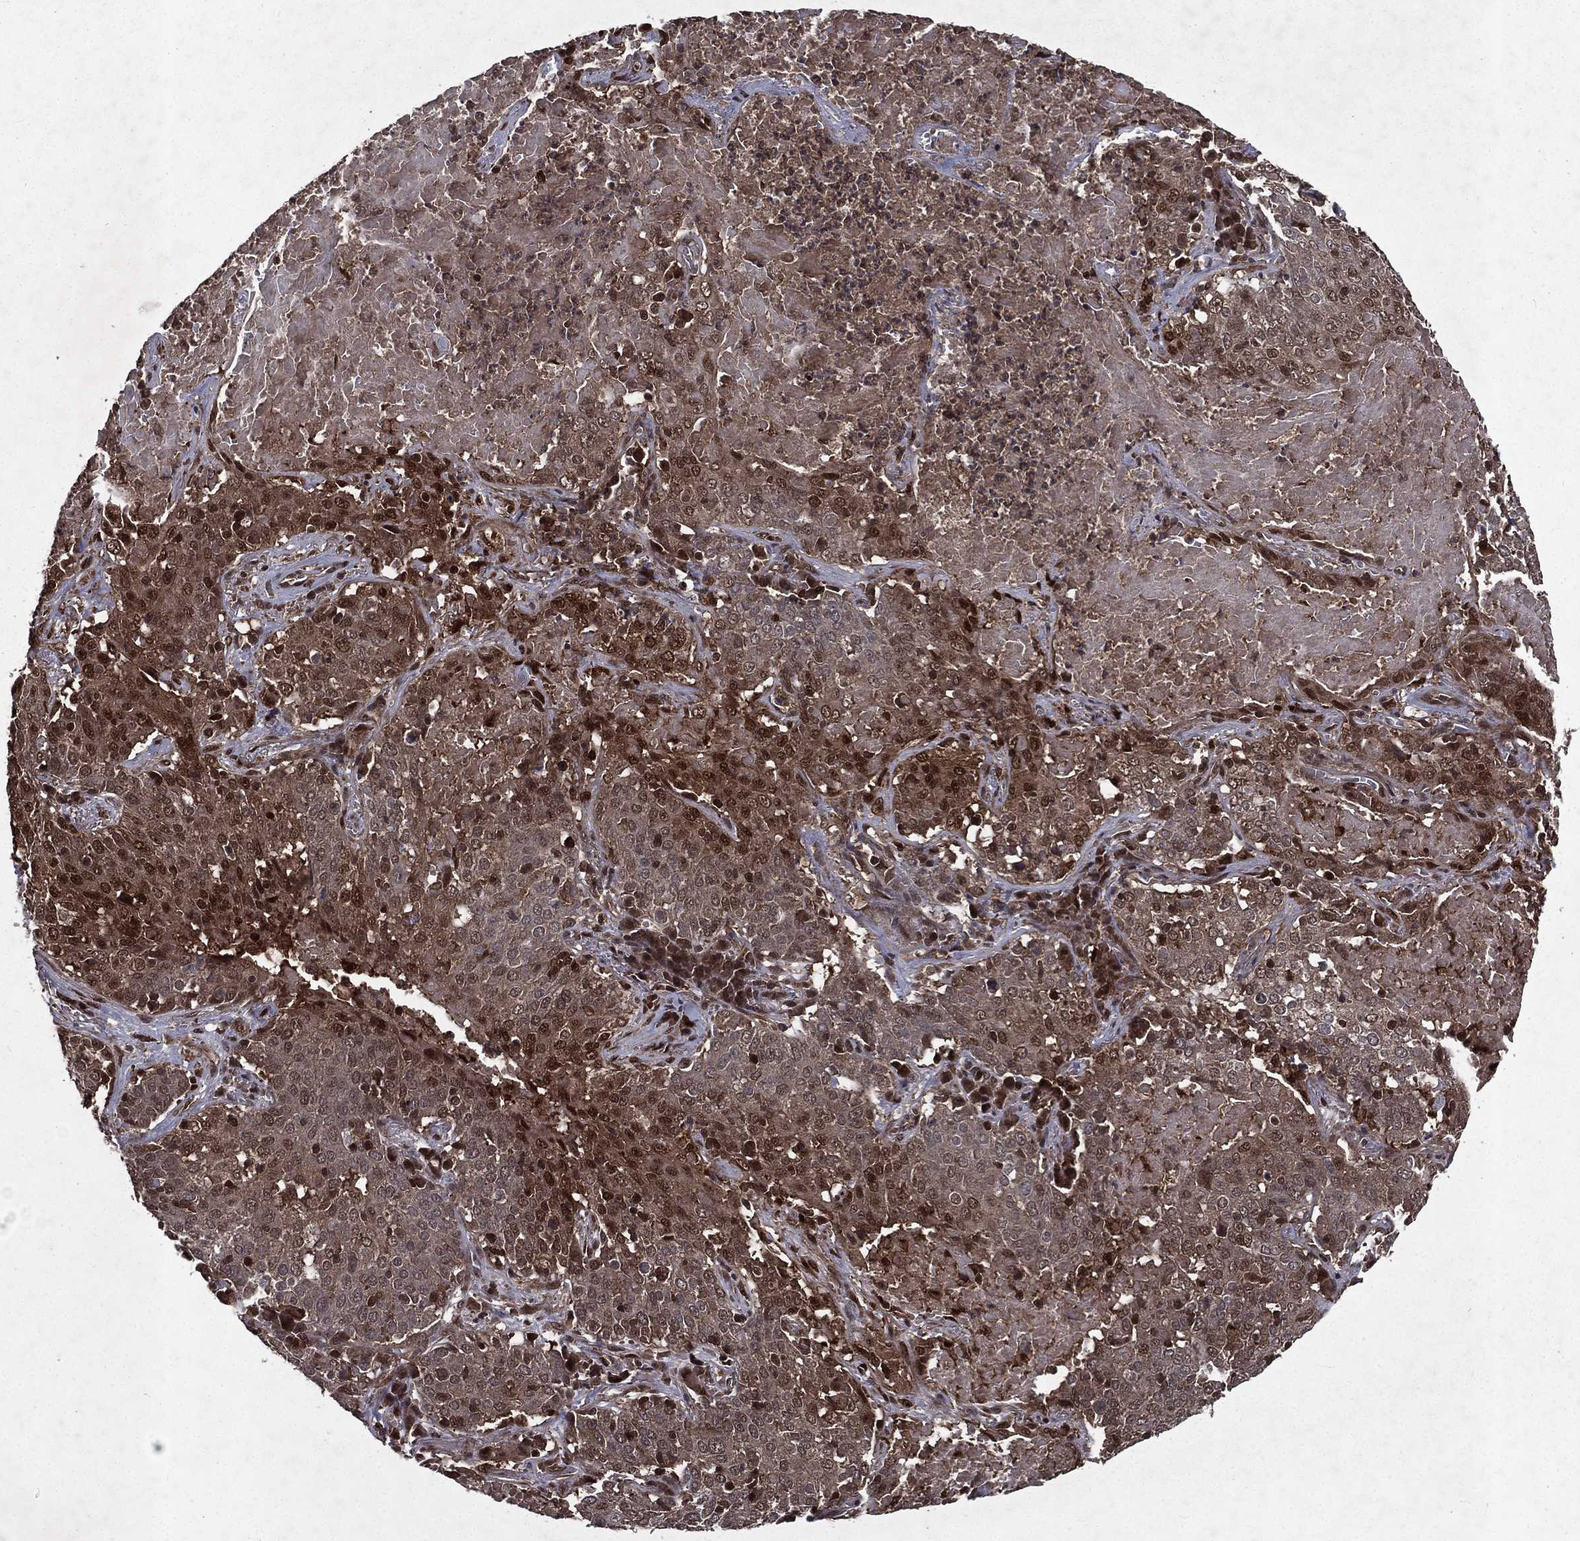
{"staining": {"intensity": "strong", "quantity": "<25%", "location": "cytoplasmic/membranous,nuclear"}, "tissue": "lung cancer", "cell_type": "Tumor cells", "image_type": "cancer", "snomed": [{"axis": "morphology", "description": "Squamous cell carcinoma, NOS"}, {"axis": "topography", "description": "Lung"}], "caption": "The micrograph exhibits a brown stain indicating the presence of a protein in the cytoplasmic/membranous and nuclear of tumor cells in lung cancer (squamous cell carcinoma).", "gene": "FGD1", "patient": {"sex": "male", "age": 82}}